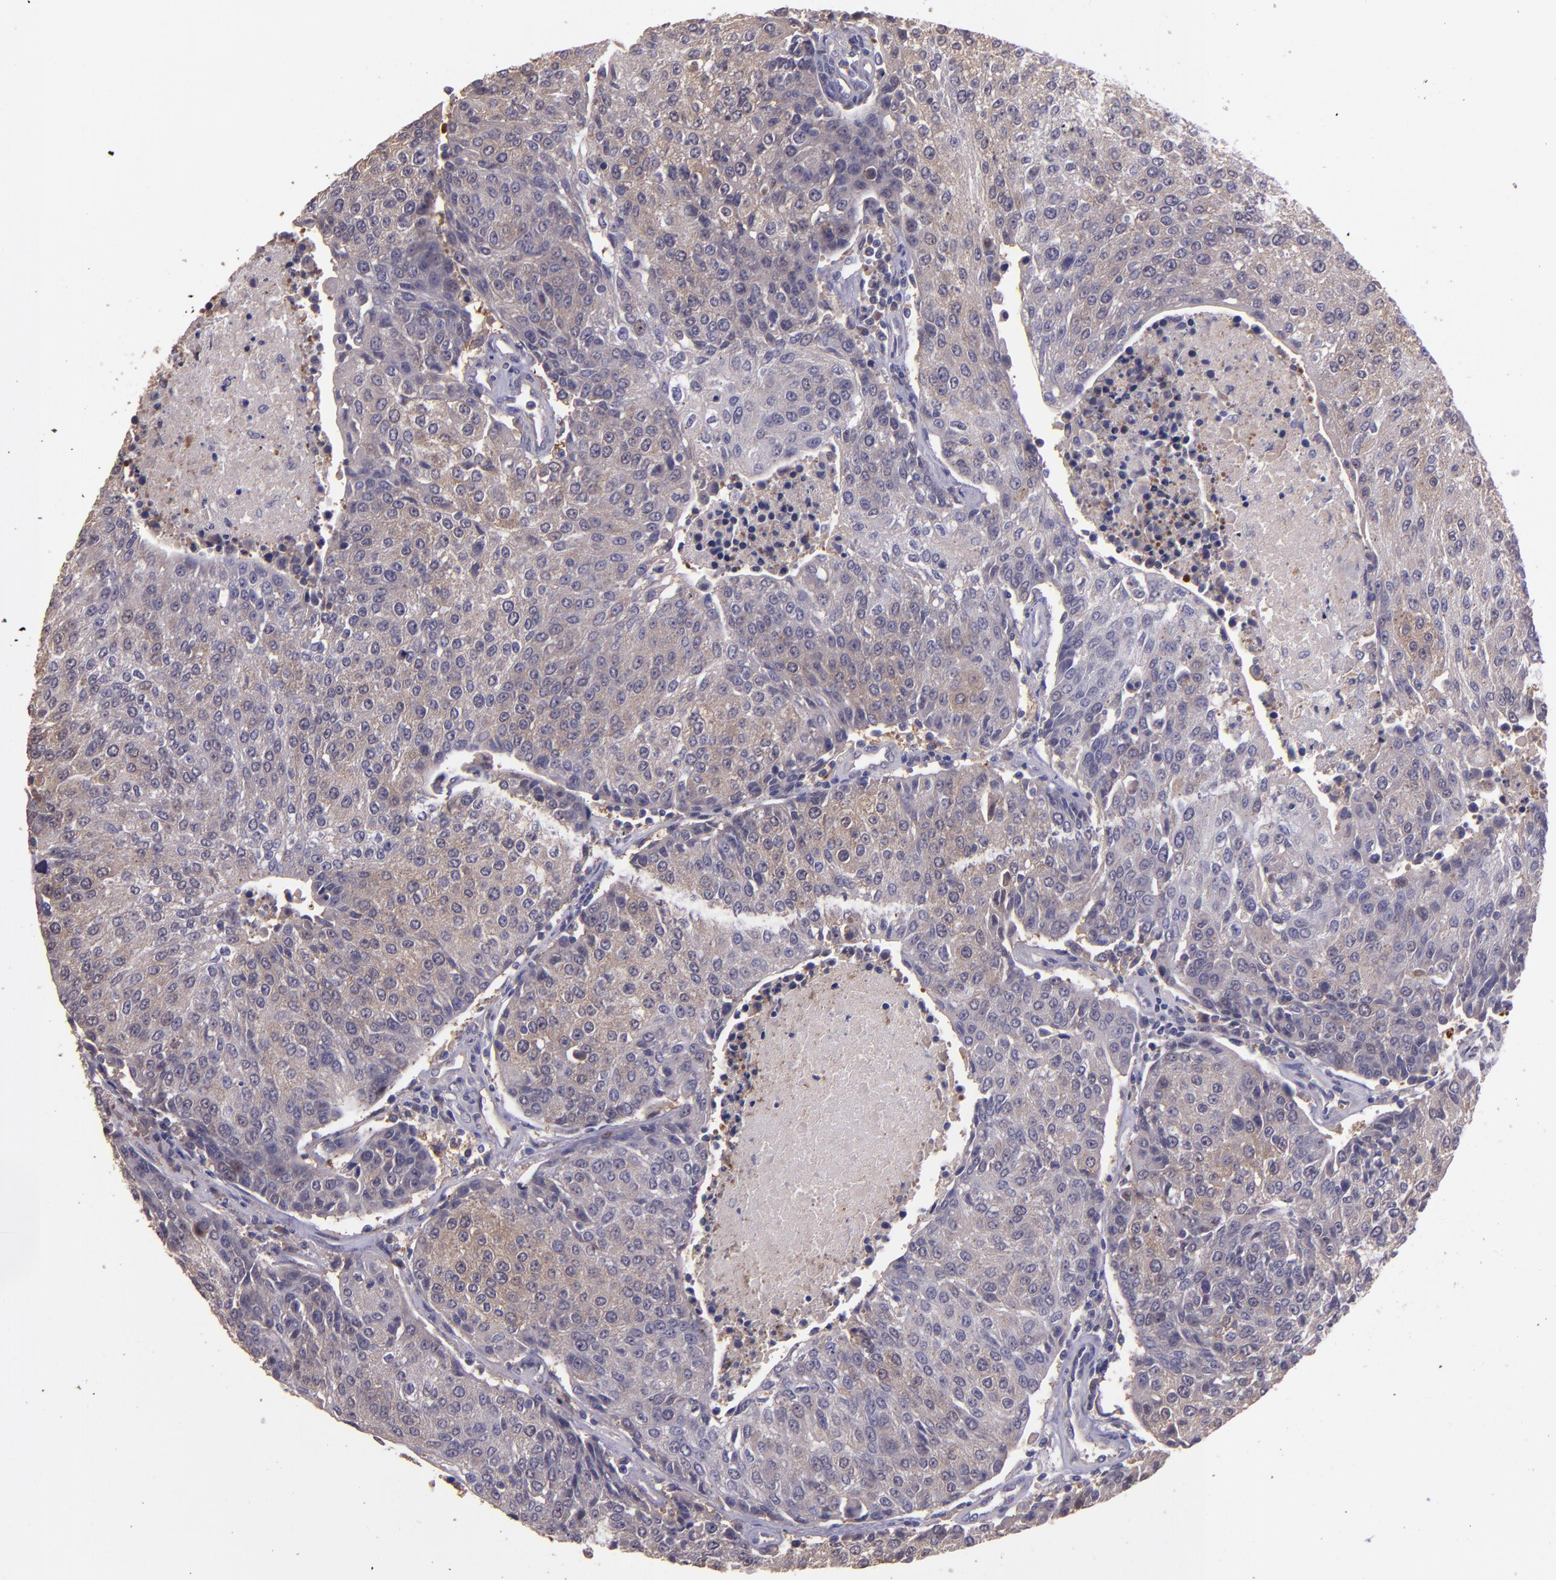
{"staining": {"intensity": "weak", "quantity": "25%-75%", "location": "cytoplasmic/membranous"}, "tissue": "urothelial cancer", "cell_type": "Tumor cells", "image_type": "cancer", "snomed": [{"axis": "morphology", "description": "Urothelial carcinoma, High grade"}, {"axis": "topography", "description": "Urinary bladder"}], "caption": "Protein expression analysis of human high-grade urothelial carcinoma reveals weak cytoplasmic/membranous positivity in approximately 25%-75% of tumor cells.", "gene": "PAPPA", "patient": {"sex": "female", "age": 85}}